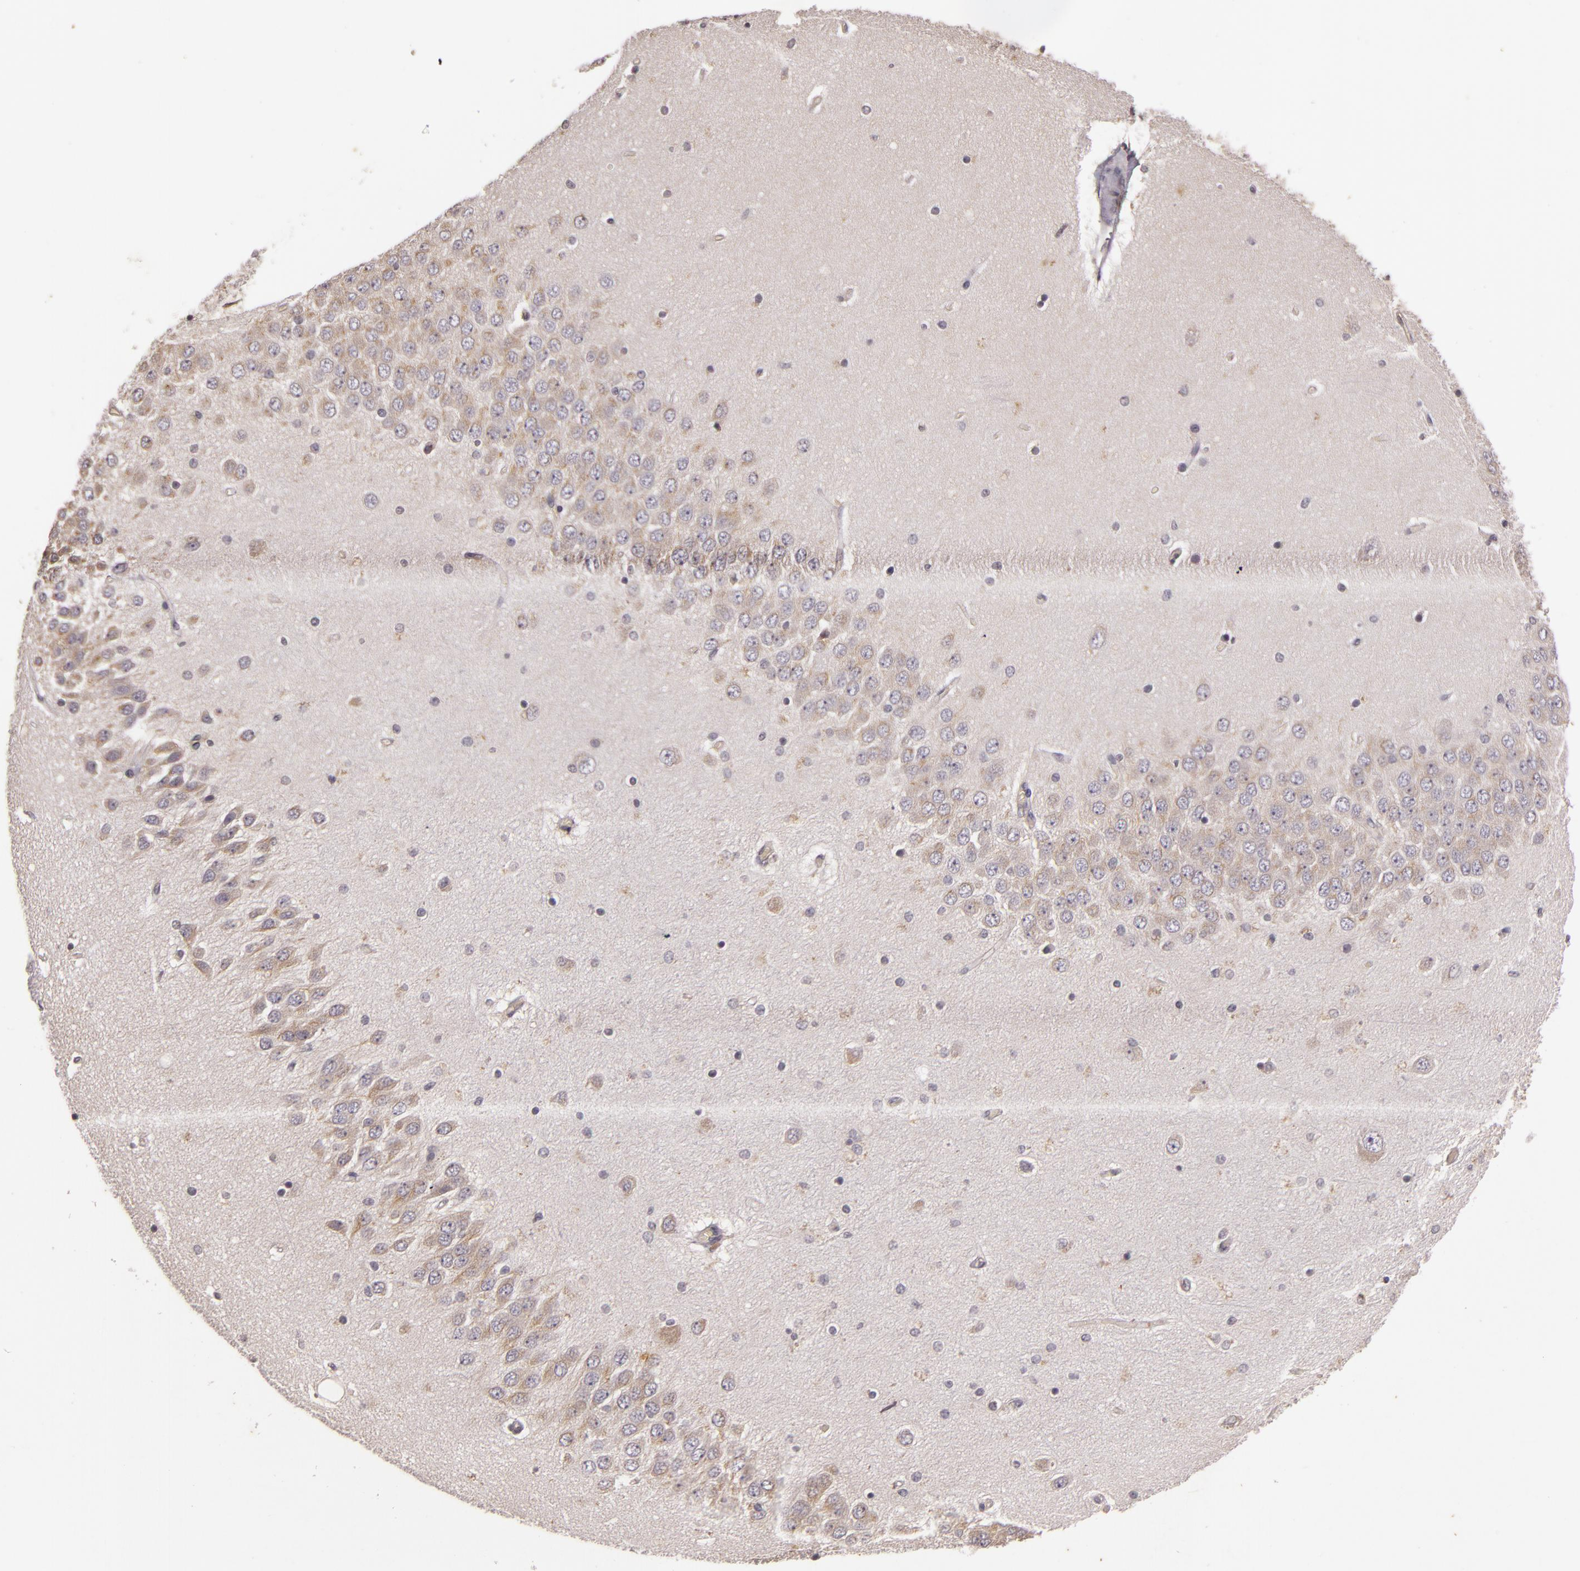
{"staining": {"intensity": "negative", "quantity": "none", "location": "none"}, "tissue": "hippocampus", "cell_type": "Glial cells", "image_type": "normal", "snomed": [{"axis": "morphology", "description": "Normal tissue, NOS"}, {"axis": "topography", "description": "Hippocampus"}], "caption": "This photomicrograph is of normal hippocampus stained with immunohistochemistry (IHC) to label a protein in brown with the nuclei are counter-stained blue. There is no positivity in glial cells.", "gene": "TFF1", "patient": {"sex": "female", "age": 54}}